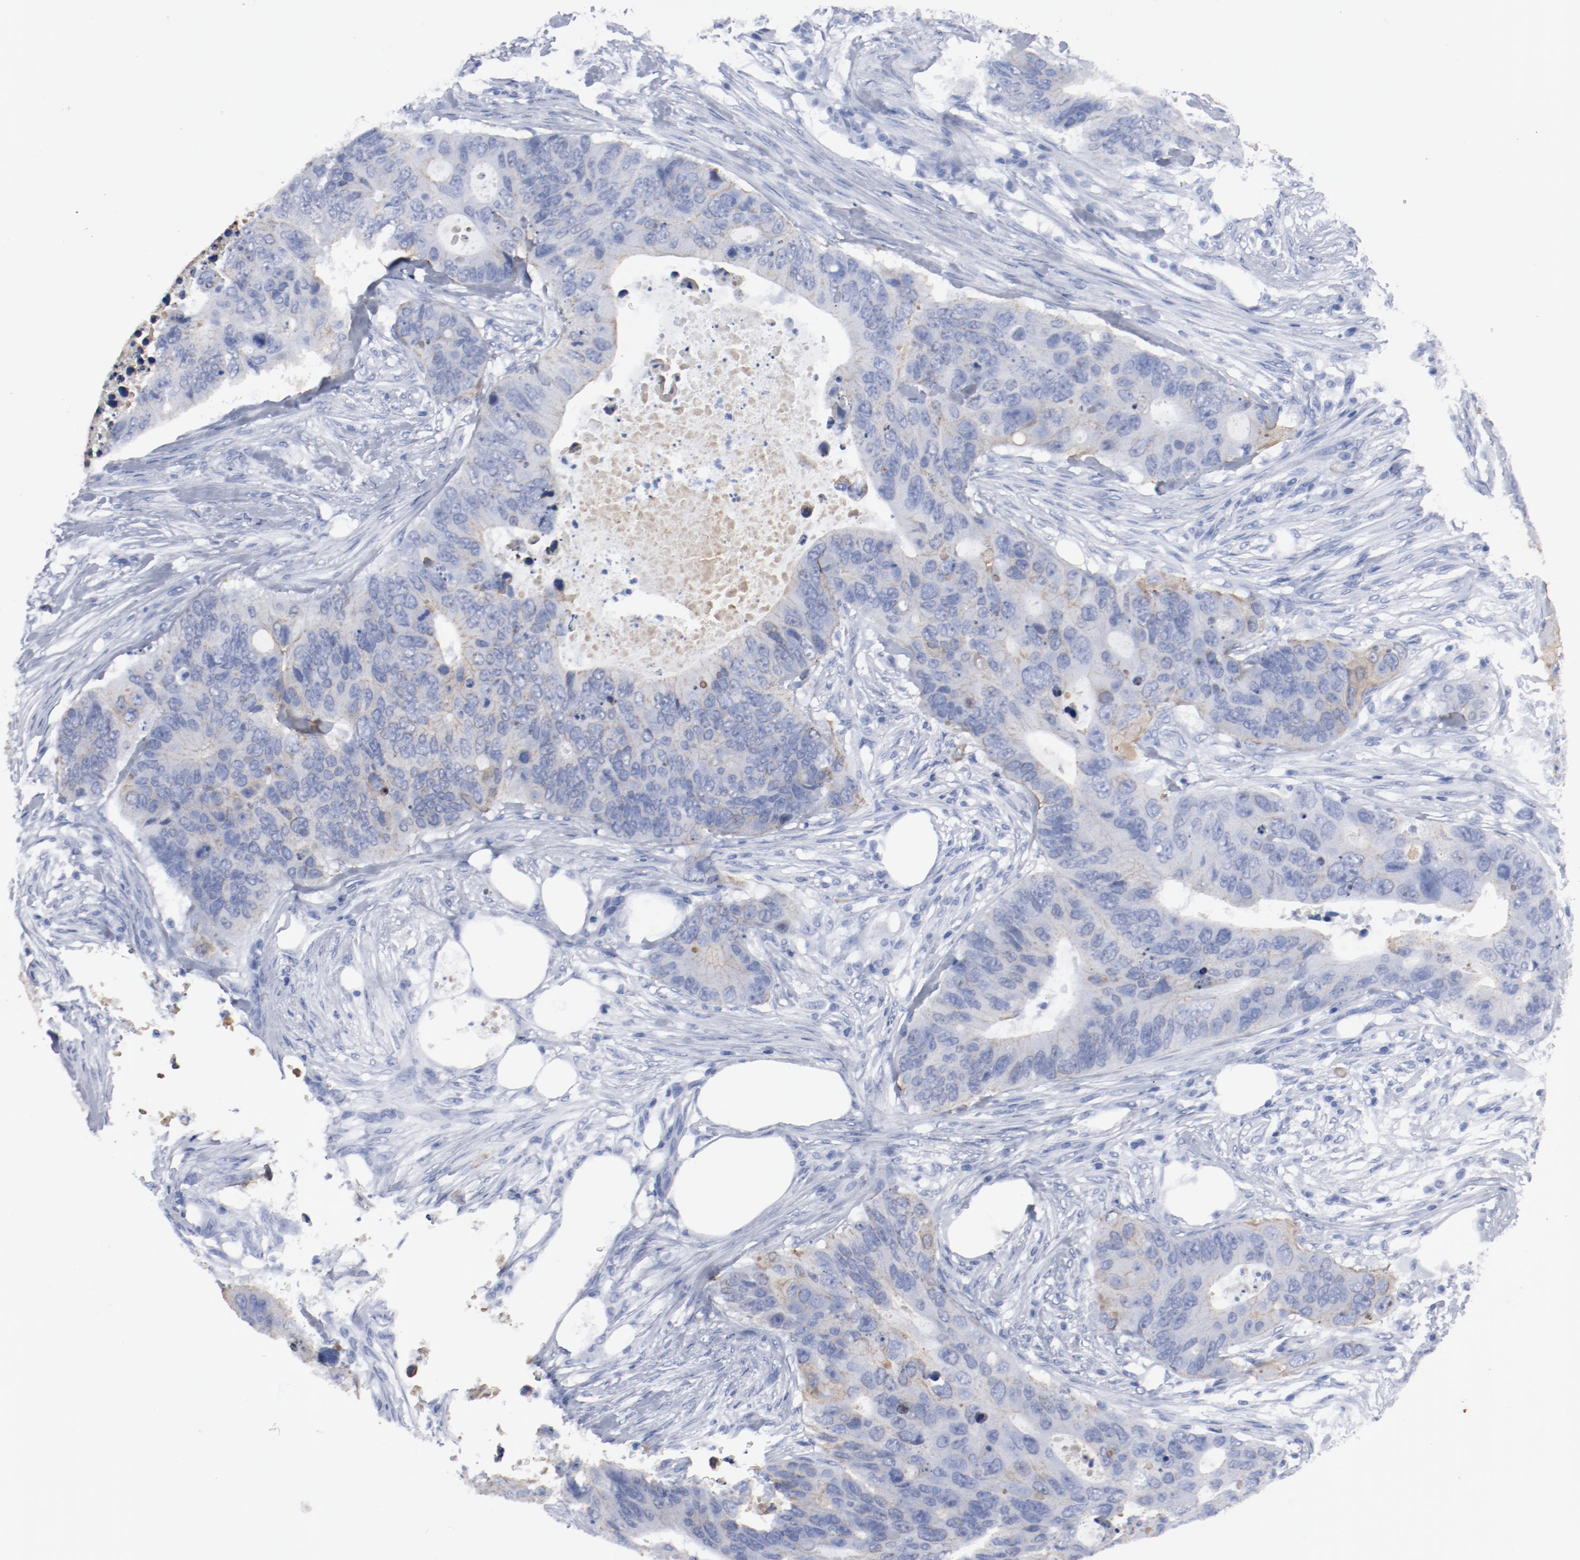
{"staining": {"intensity": "moderate", "quantity": "25%-75%", "location": "cytoplasmic/membranous"}, "tissue": "colorectal cancer", "cell_type": "Tumor cells", "image_type": "cancer", "snomed": [{"axis": "morphology", "description": "Adenocarcinoma, NOS"}, {"axis": "topography", "description": "Colon"}], "caption": "The photomicrograph shows a brown stain indicating the presence of a protein in the cytoplasmic/membranous of tumor cells in colorectal cancer.", "gene": "TSPAN6", "patient": {"sex": "male", "age": 71}}